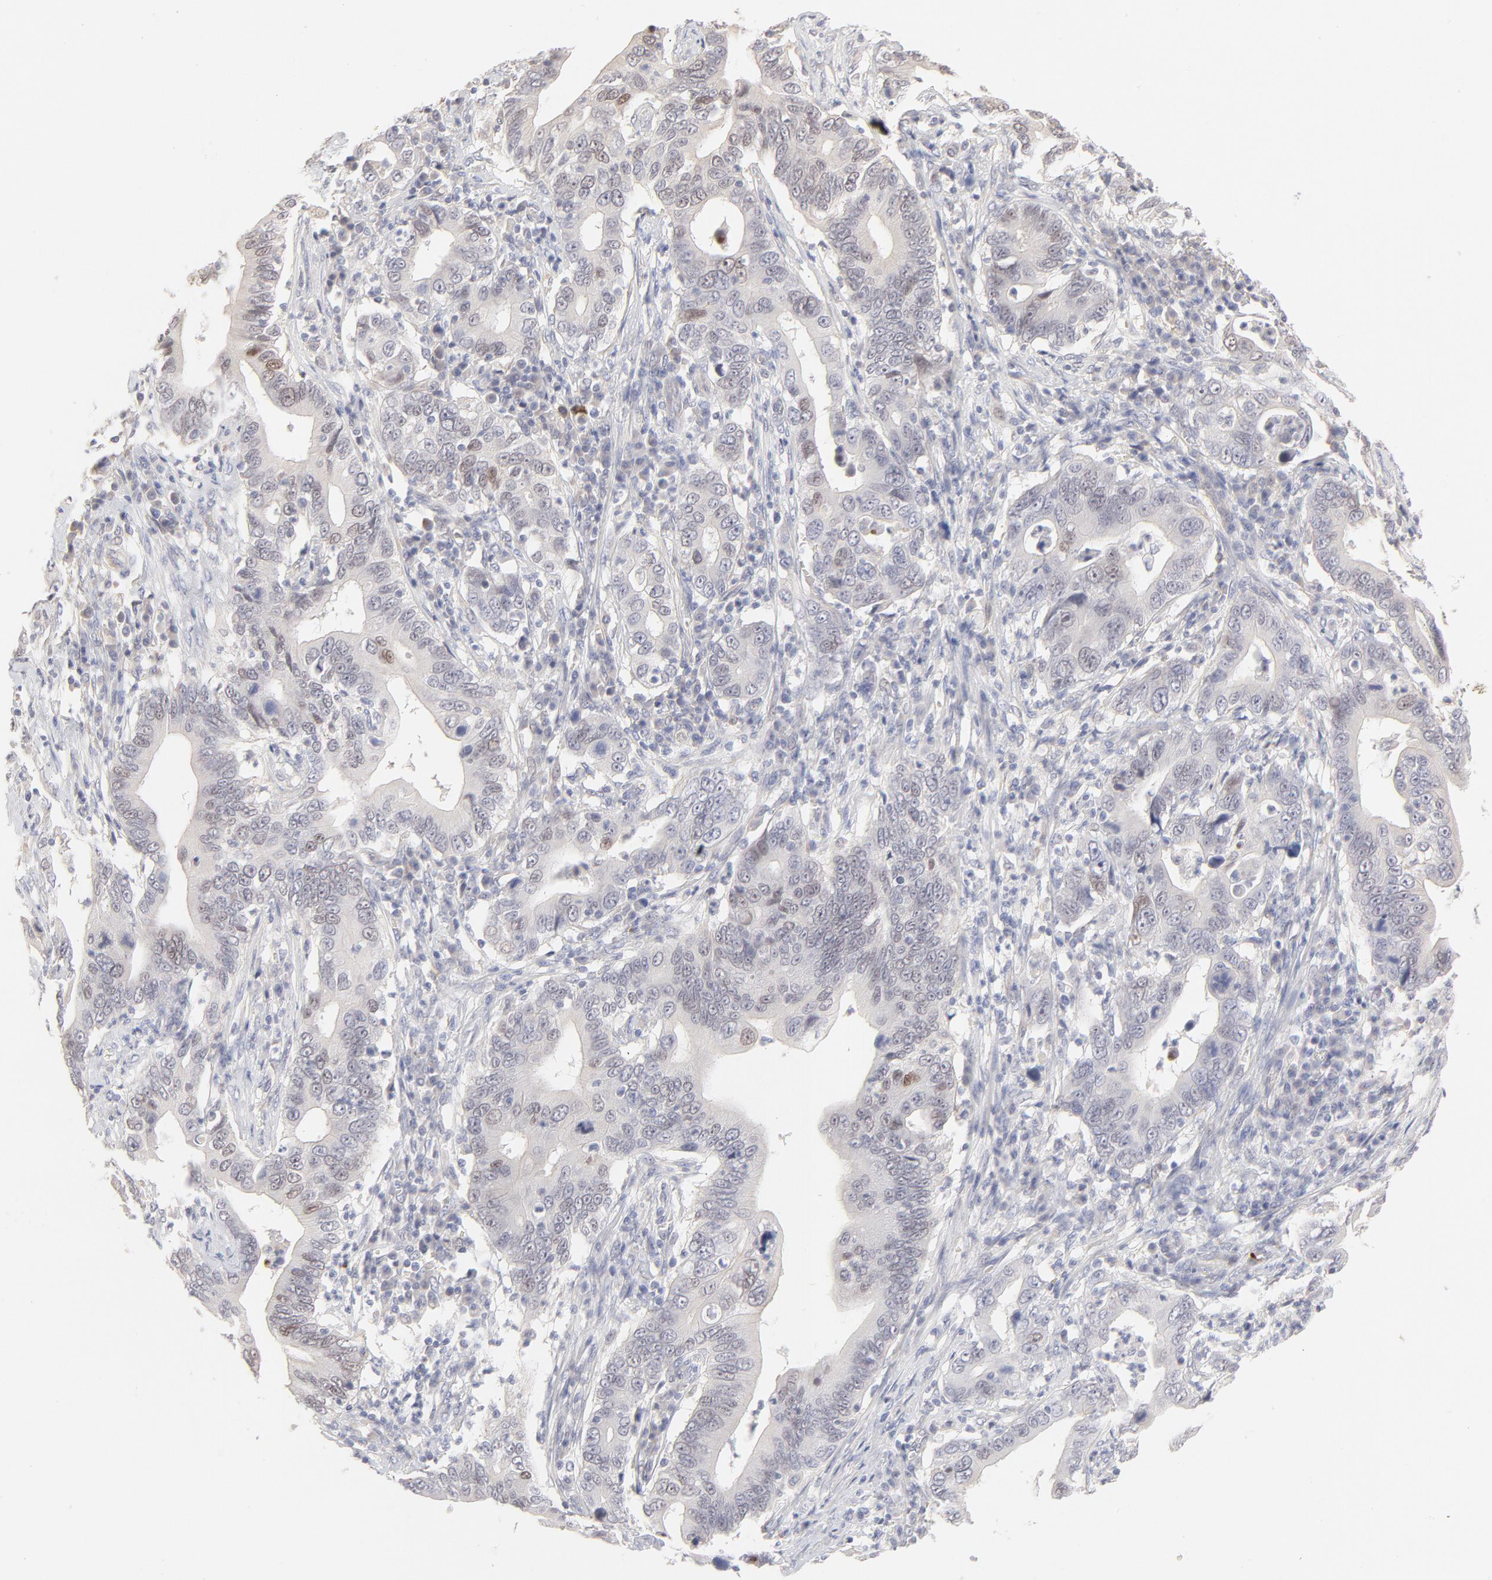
{"staining": {"intensity": "weak", "quantity": "25%-75%", "location": "nuclear"}, "tissue": "stomach cancer", "cell_type": "Tumor cells", "image_type": "cancer", "snomed": [{"axis": "morphology", "description": "Adenocarcinoma, NOS"}, {"axis": "topography", "description": "Stomach, upper"}], "caption": "This is an image of IHC staining of stomach cancer, which shows weak staining in the nuclear of tumor cells.", "gene": "ELF3", "patient": {"sex": "male", "age": 63}}